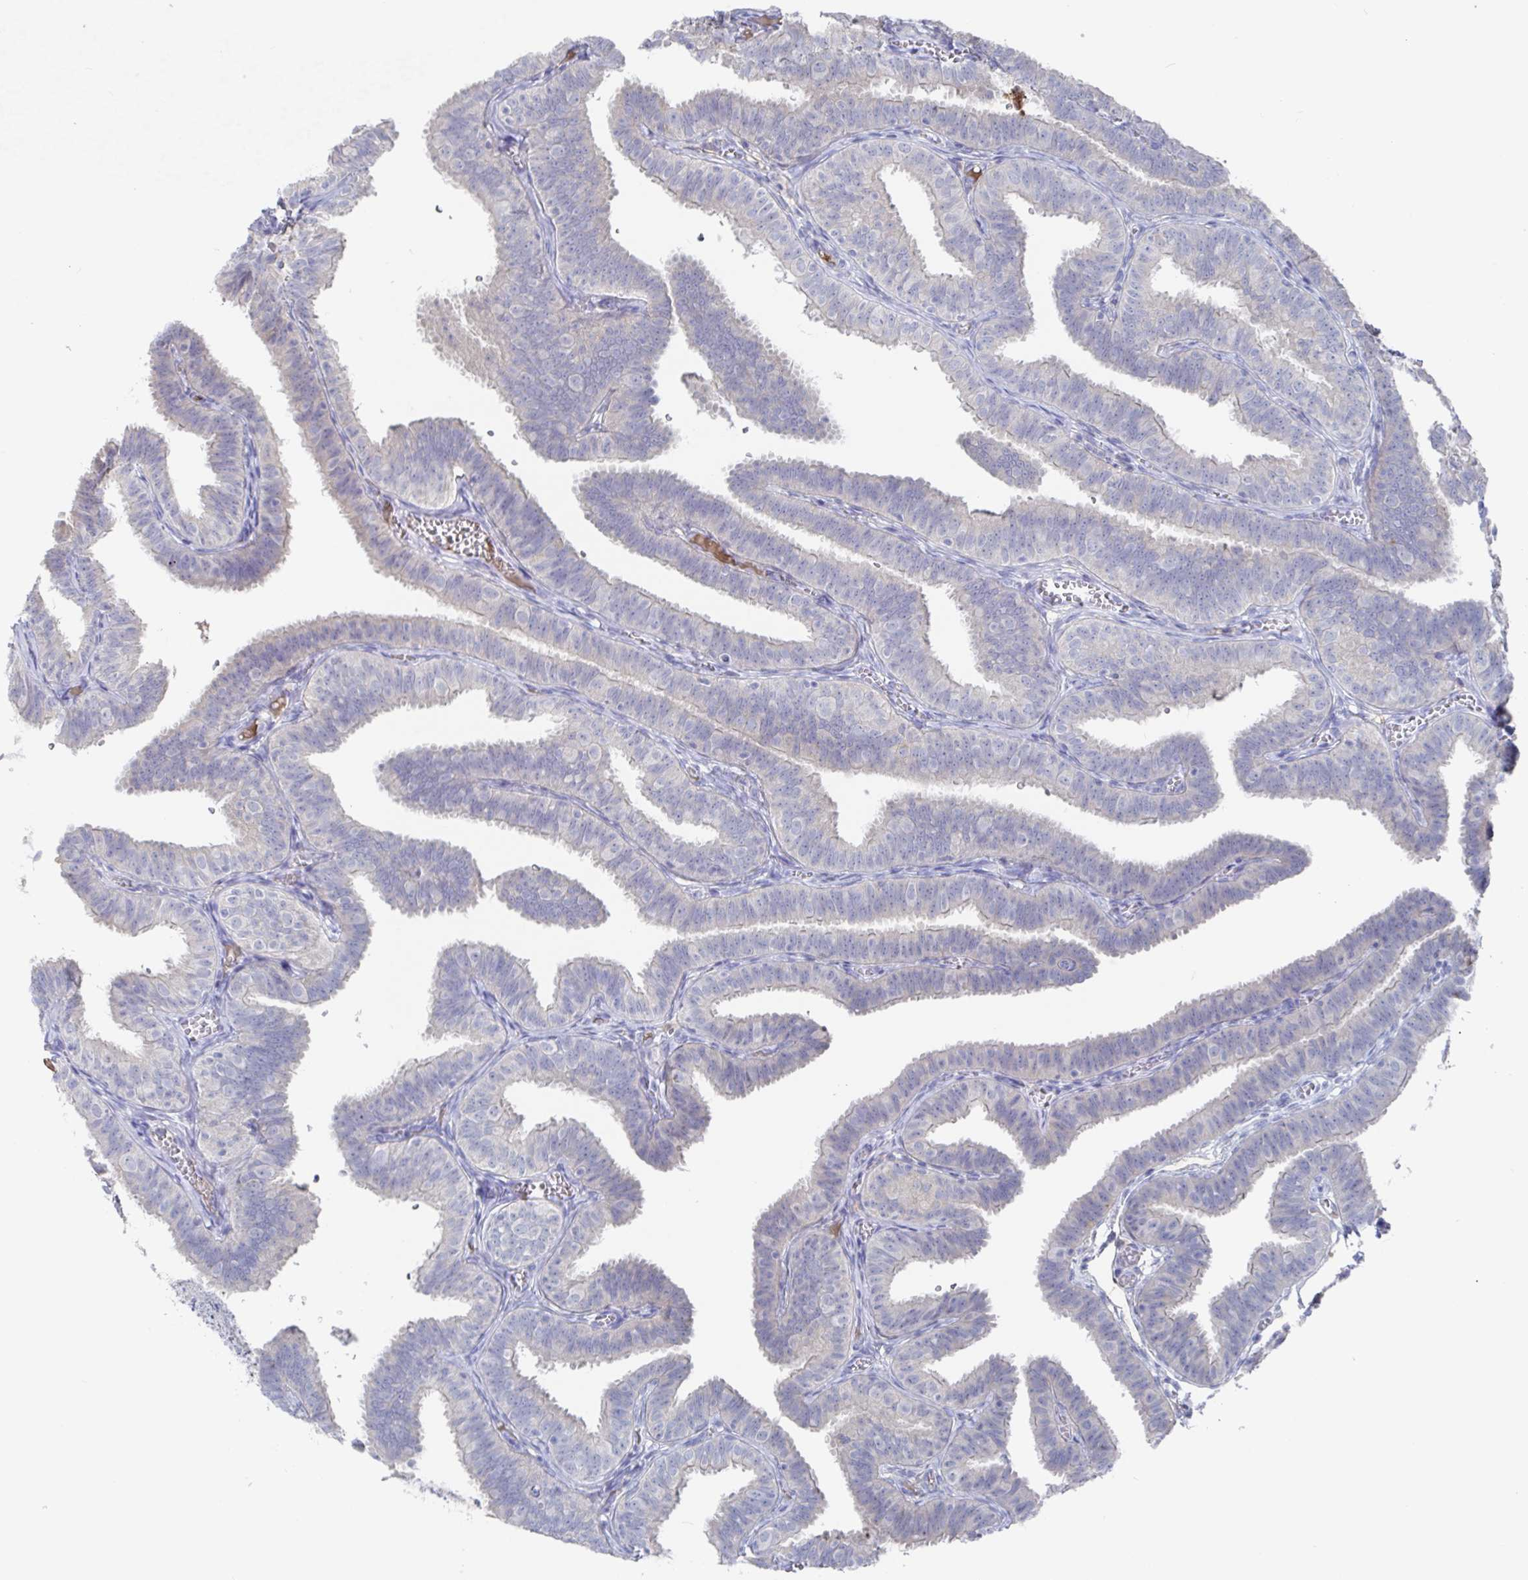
{"staining": {"intensity": "negative", "quantity": "none", "location": "none"}, "tissue": "fallopian tube", "cell_type": "Glandular cells", "image_type": "normal", "snomed": [{"axis": "morphology", "description": "Normal tissue, NOS"}, {"axis": "topography", "description": "Fallopian tube"}], "caption": "A high-resolution image shows immunohistochemistry (IHC) staining of unremarkable fallopian tube, which exhibits no significant staining in glandular cells.", "gene": "GPR148", "patient": {"sex": "female", "age": 25}}